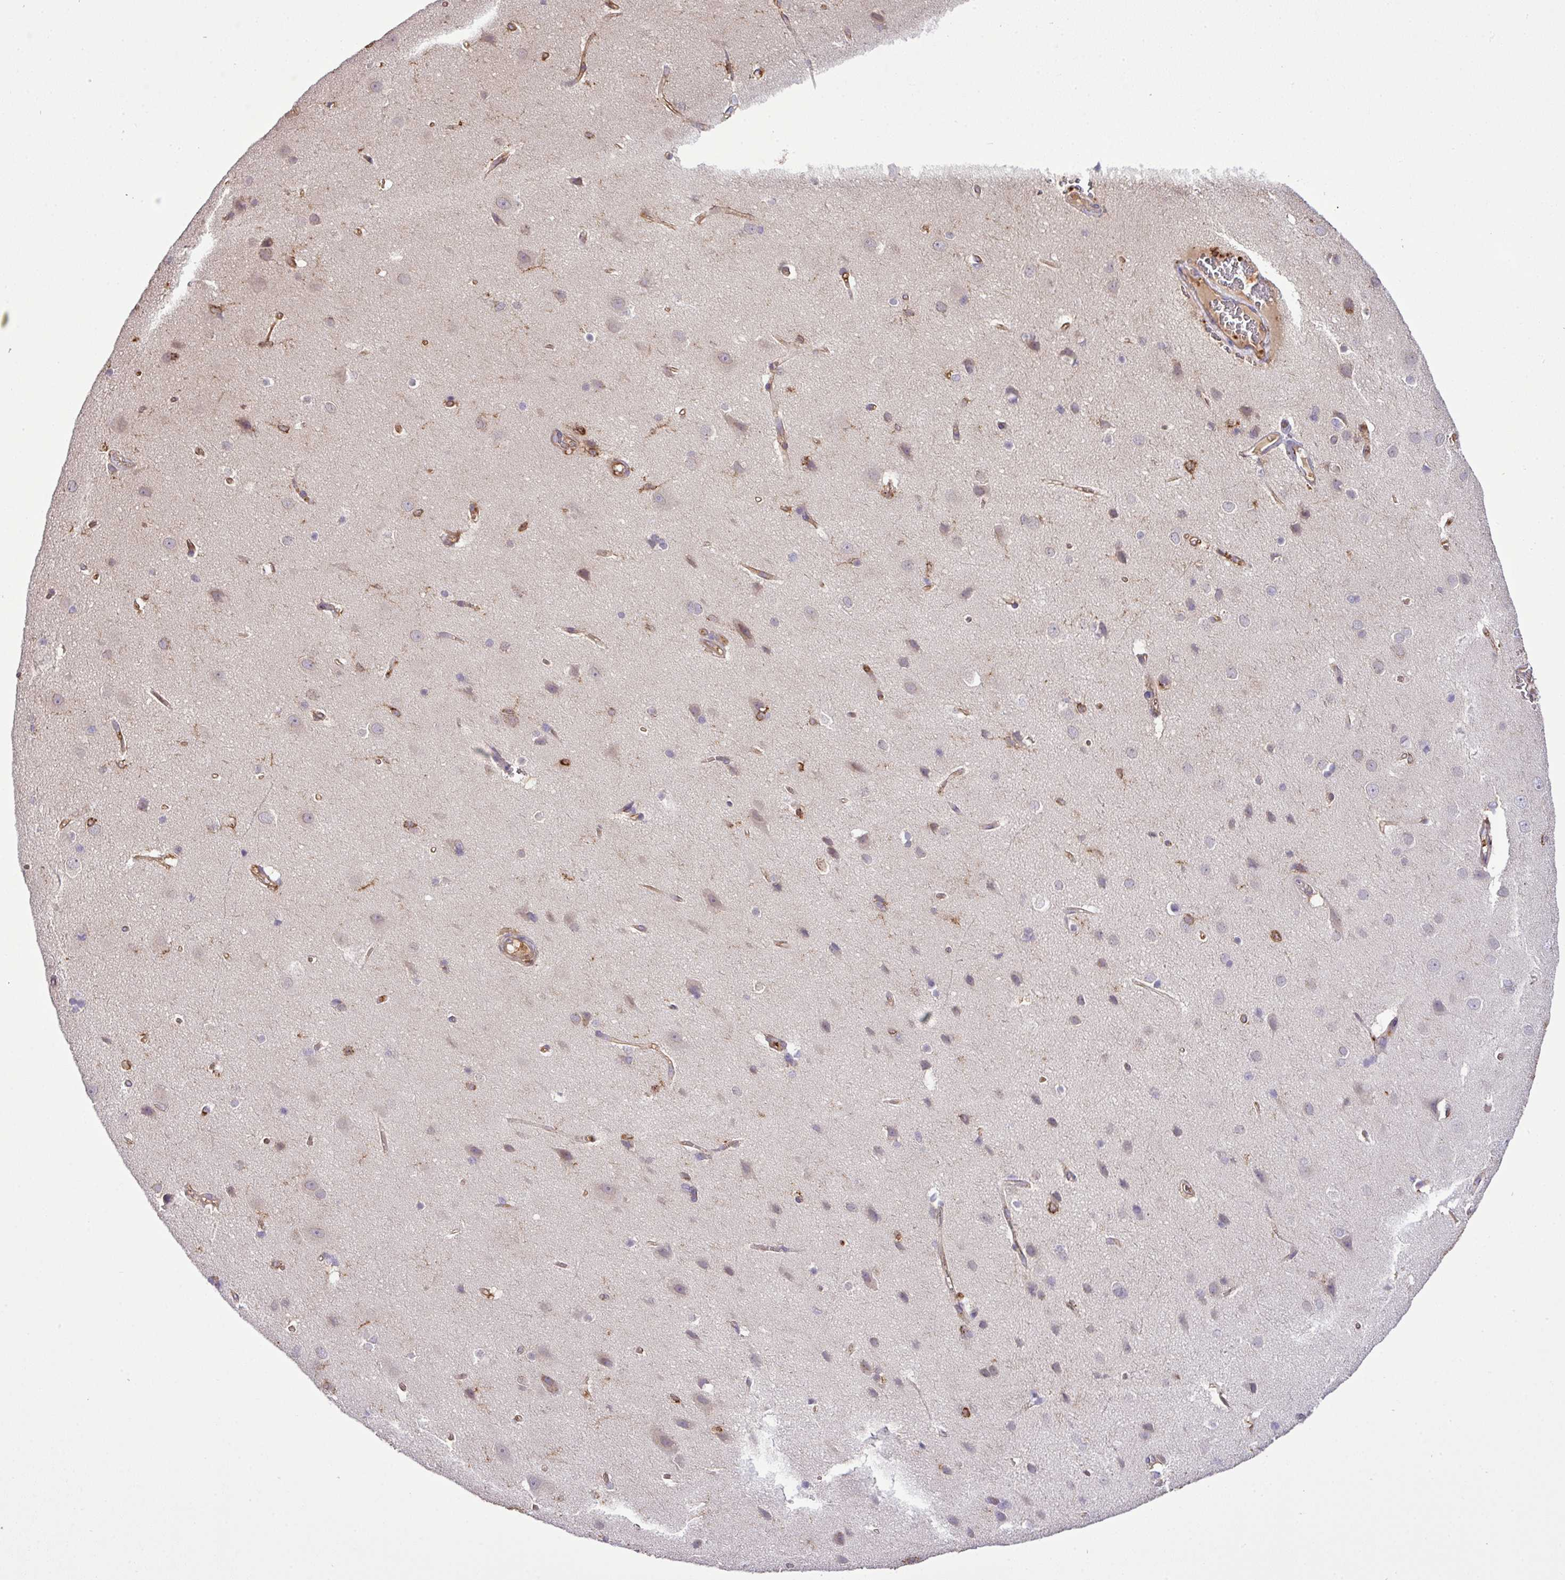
{"staining": {"intensity": "moderate", "quantity": ">75%", "location": "cytoplasmic/membranous,nuclear"}, "tissue": "cerebral cortex", "cell_type": "Endothelial cells", "image_type": "normal", "snomed": [{"axis": "morphology", "description": "Normal tissue, NOS"}, {"axis": "topography", "description": "Cerebral cortex"}], "caption": "A high-resolution photomicrograph shows IHC staining of benign cerebral cortex, which shows moderate cytoplasmic/membranous,nuclear expression in approximately >75% of endothelial cells.", "gene": "PGAP6", "patient": {"sex": "male", "age": 37}}